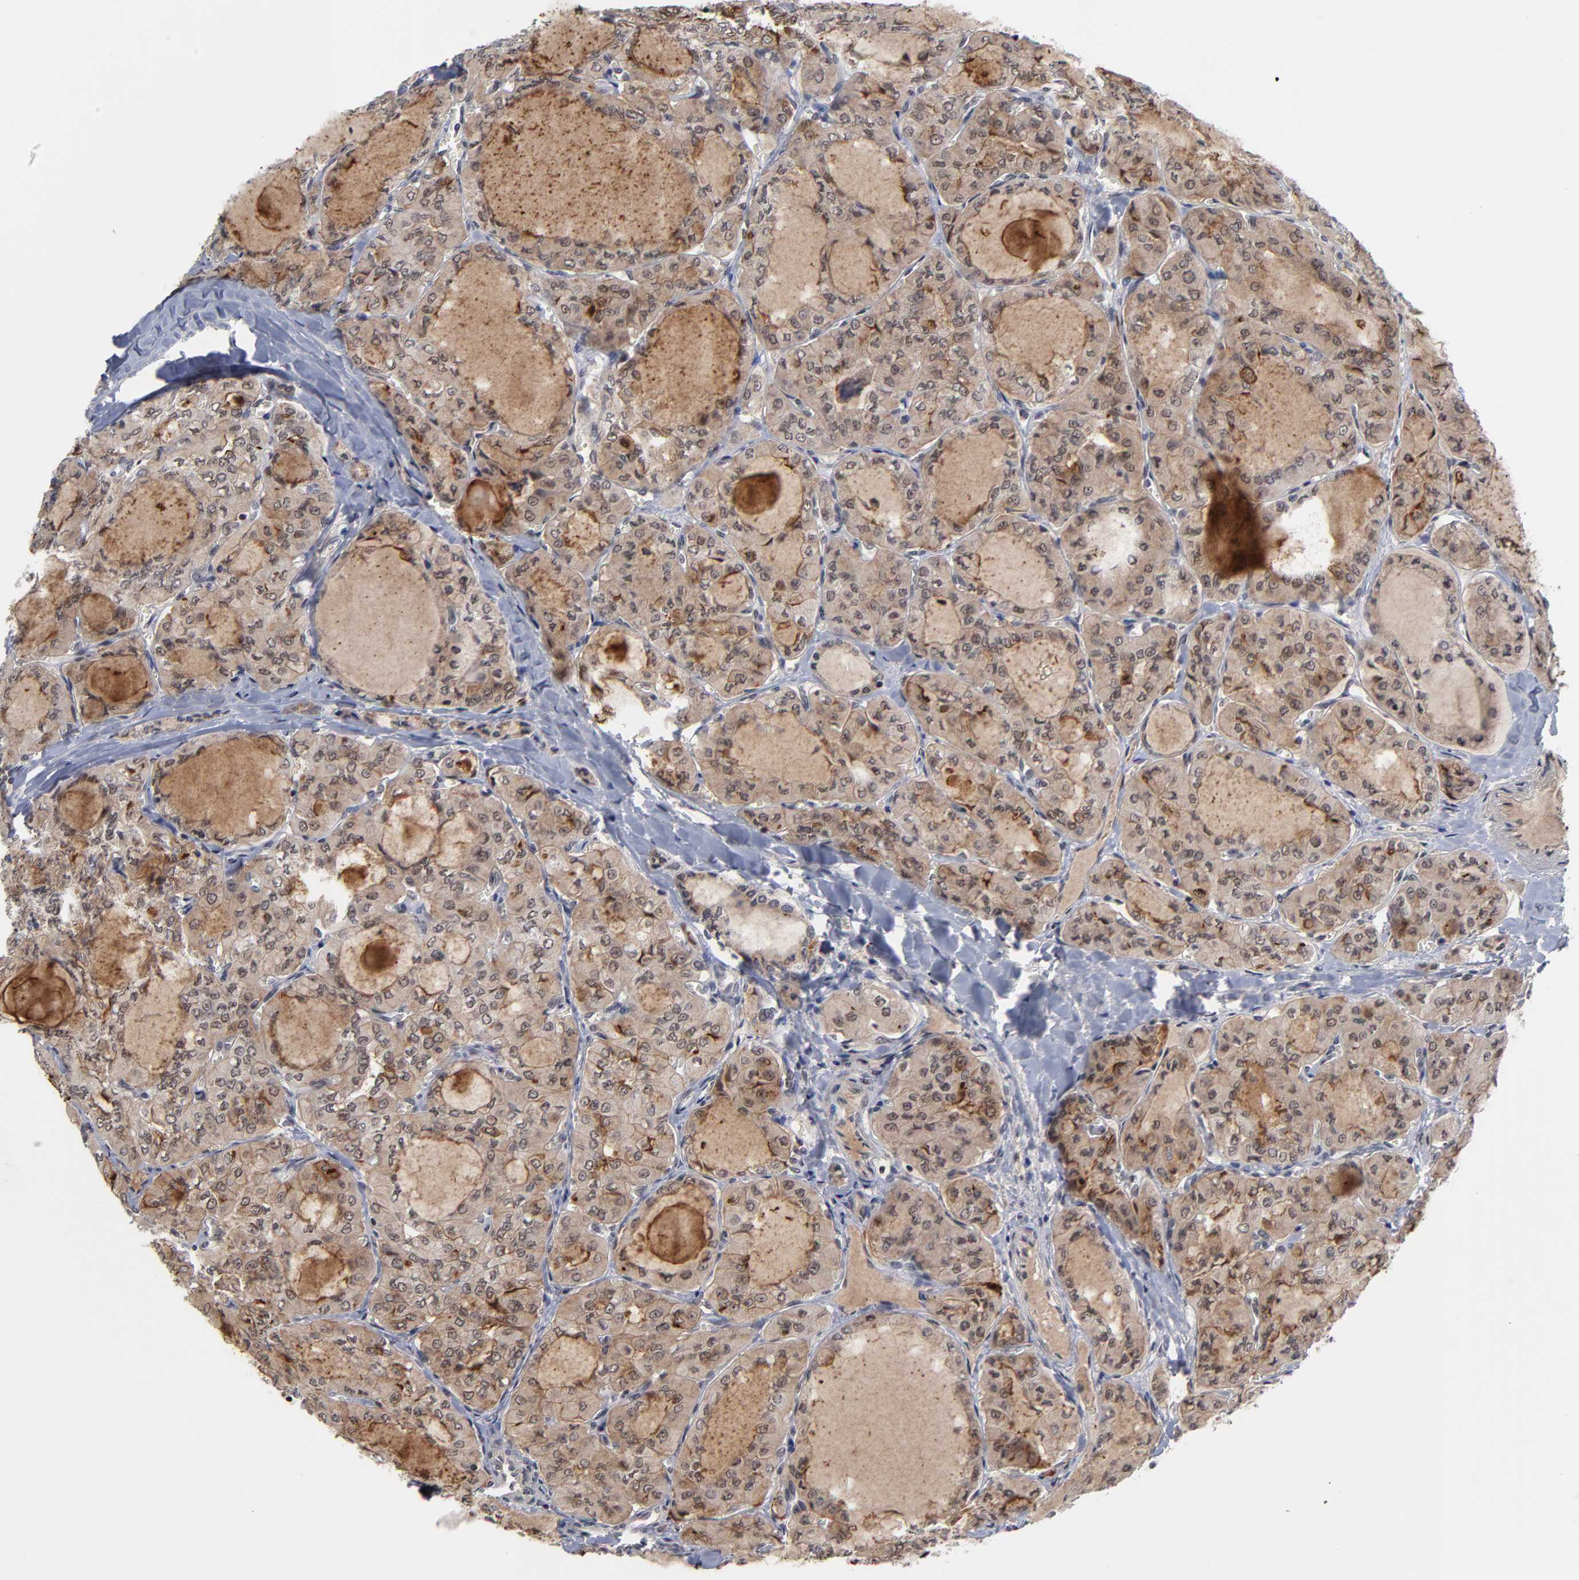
{"staining": {"intensity": "moderate", "quantity": ">75%", "location": "cytoplasmic/membranous"}, "tissue": "thyroid cancer", "cell_type": "Tumor cells", "image_type": "cancer", "snomed": [{"axis": "morphology", "description": "Papillary adenocarcinoma, NOS"}, {"axis": "topography", "description": "Thyroid gland"}], "caption": "This is a photomicrograph of immunohistochemistry (IHC) staining of papillary adenocarcinoma (thyroid), which shows moderate staining in the cytoplasmic/membranous of tumor cells.", "gene": "ZNF419", "patient": {"sex": "male", "age": 20}}